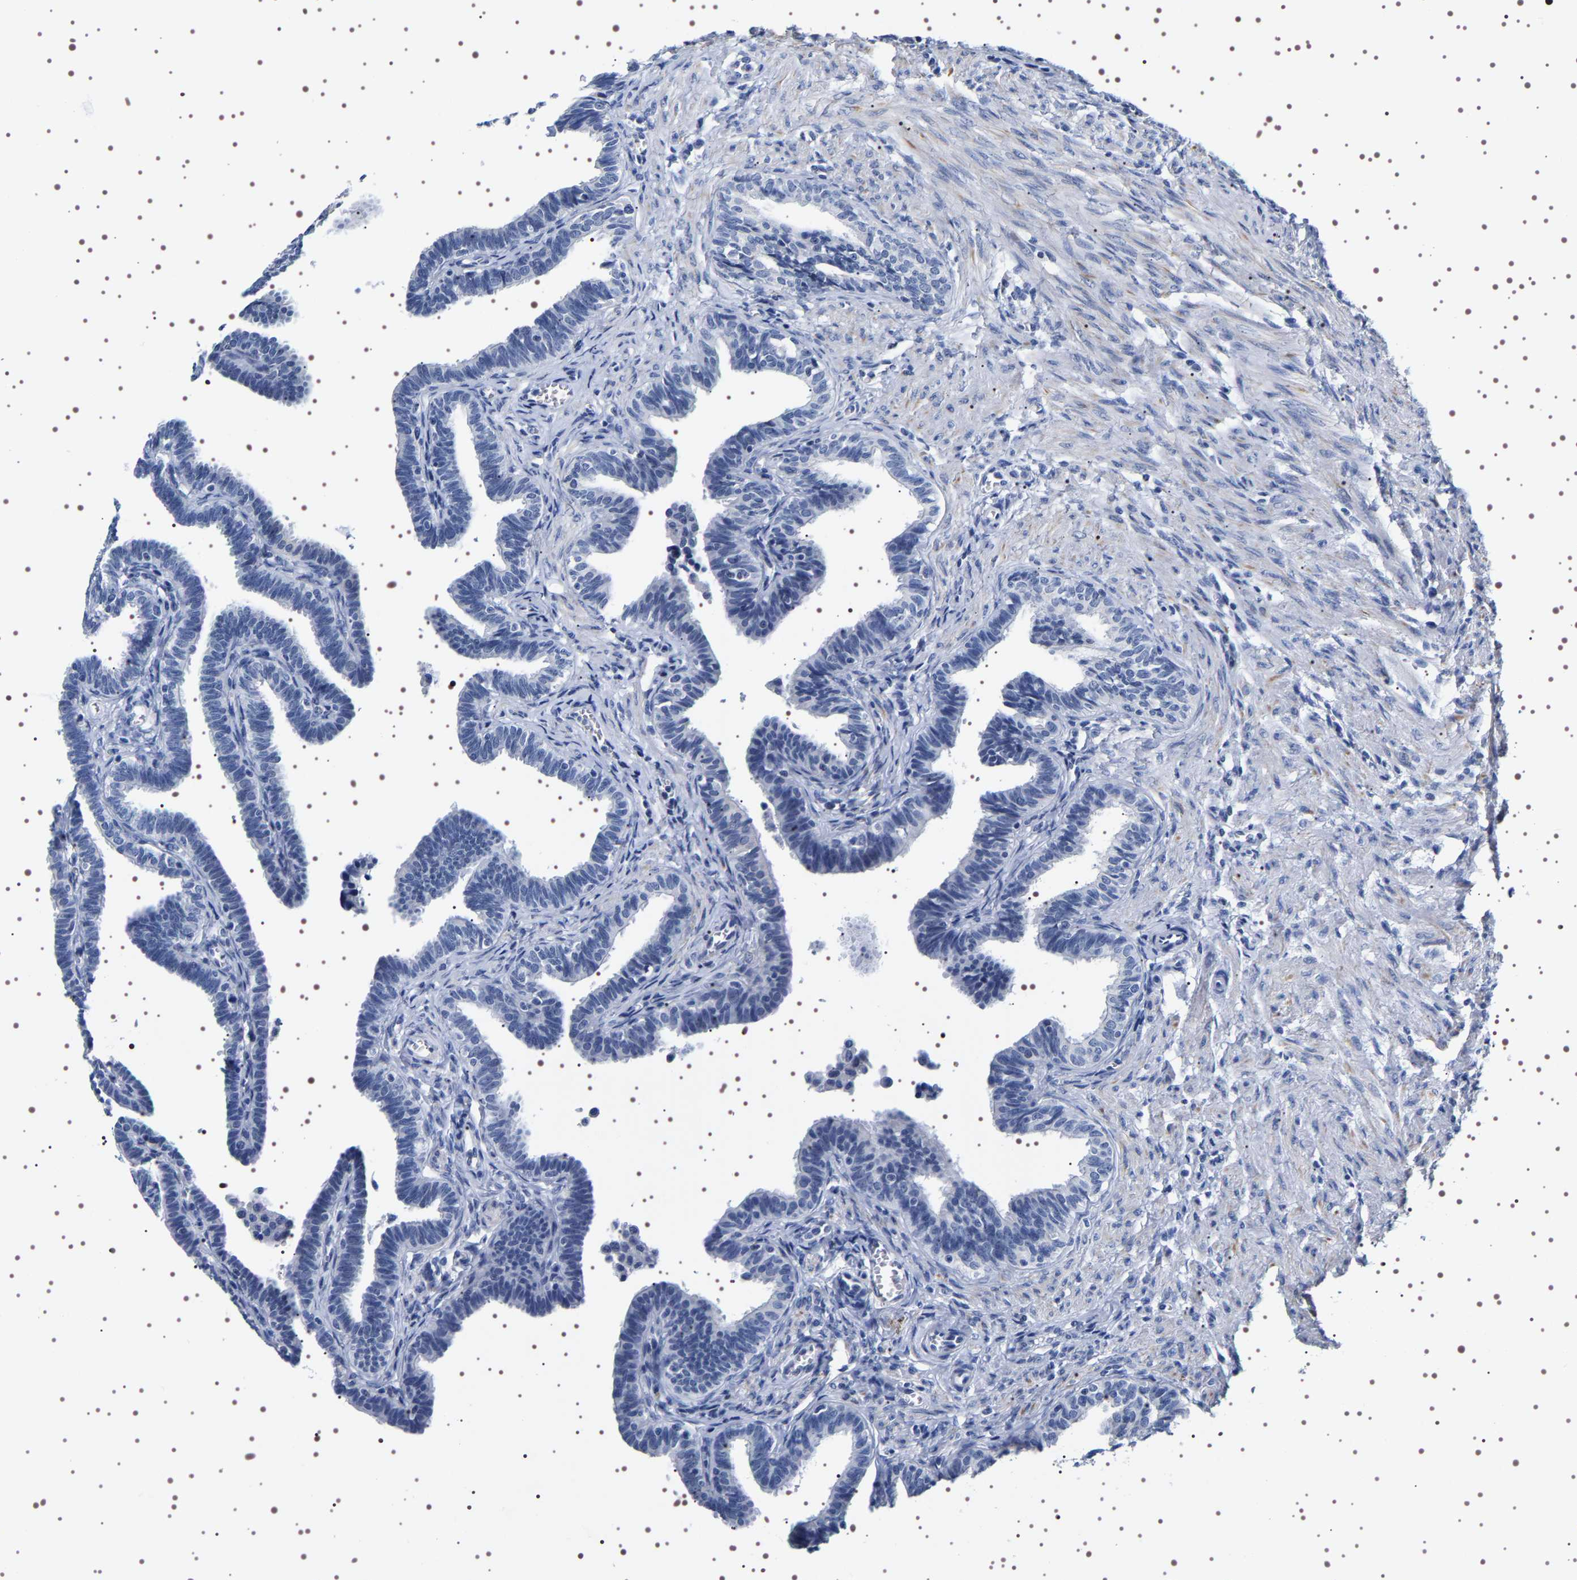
{"staining": {"intensity": "negative", "quantity": "none", "location": "none"}, "tissue": "fallopian tube", "cell_type": "Glandular cells", "image_type": "normal", "snomed": [{"axis": "morphology", "description": "Normal tissue, NOS"}, {"axis": "topography", "description": "Fallopian tube"}, {"axis": "topography", "description": "Ovary"}], "caption": "Normal fallopian tube was stained to show a protein in brown. There is no significant expression in glandular cells. (IHC, brightfield microscopy, high magnification).", "gene": "UBQLN3", "patient": {"sex": "female", "age": 23}}